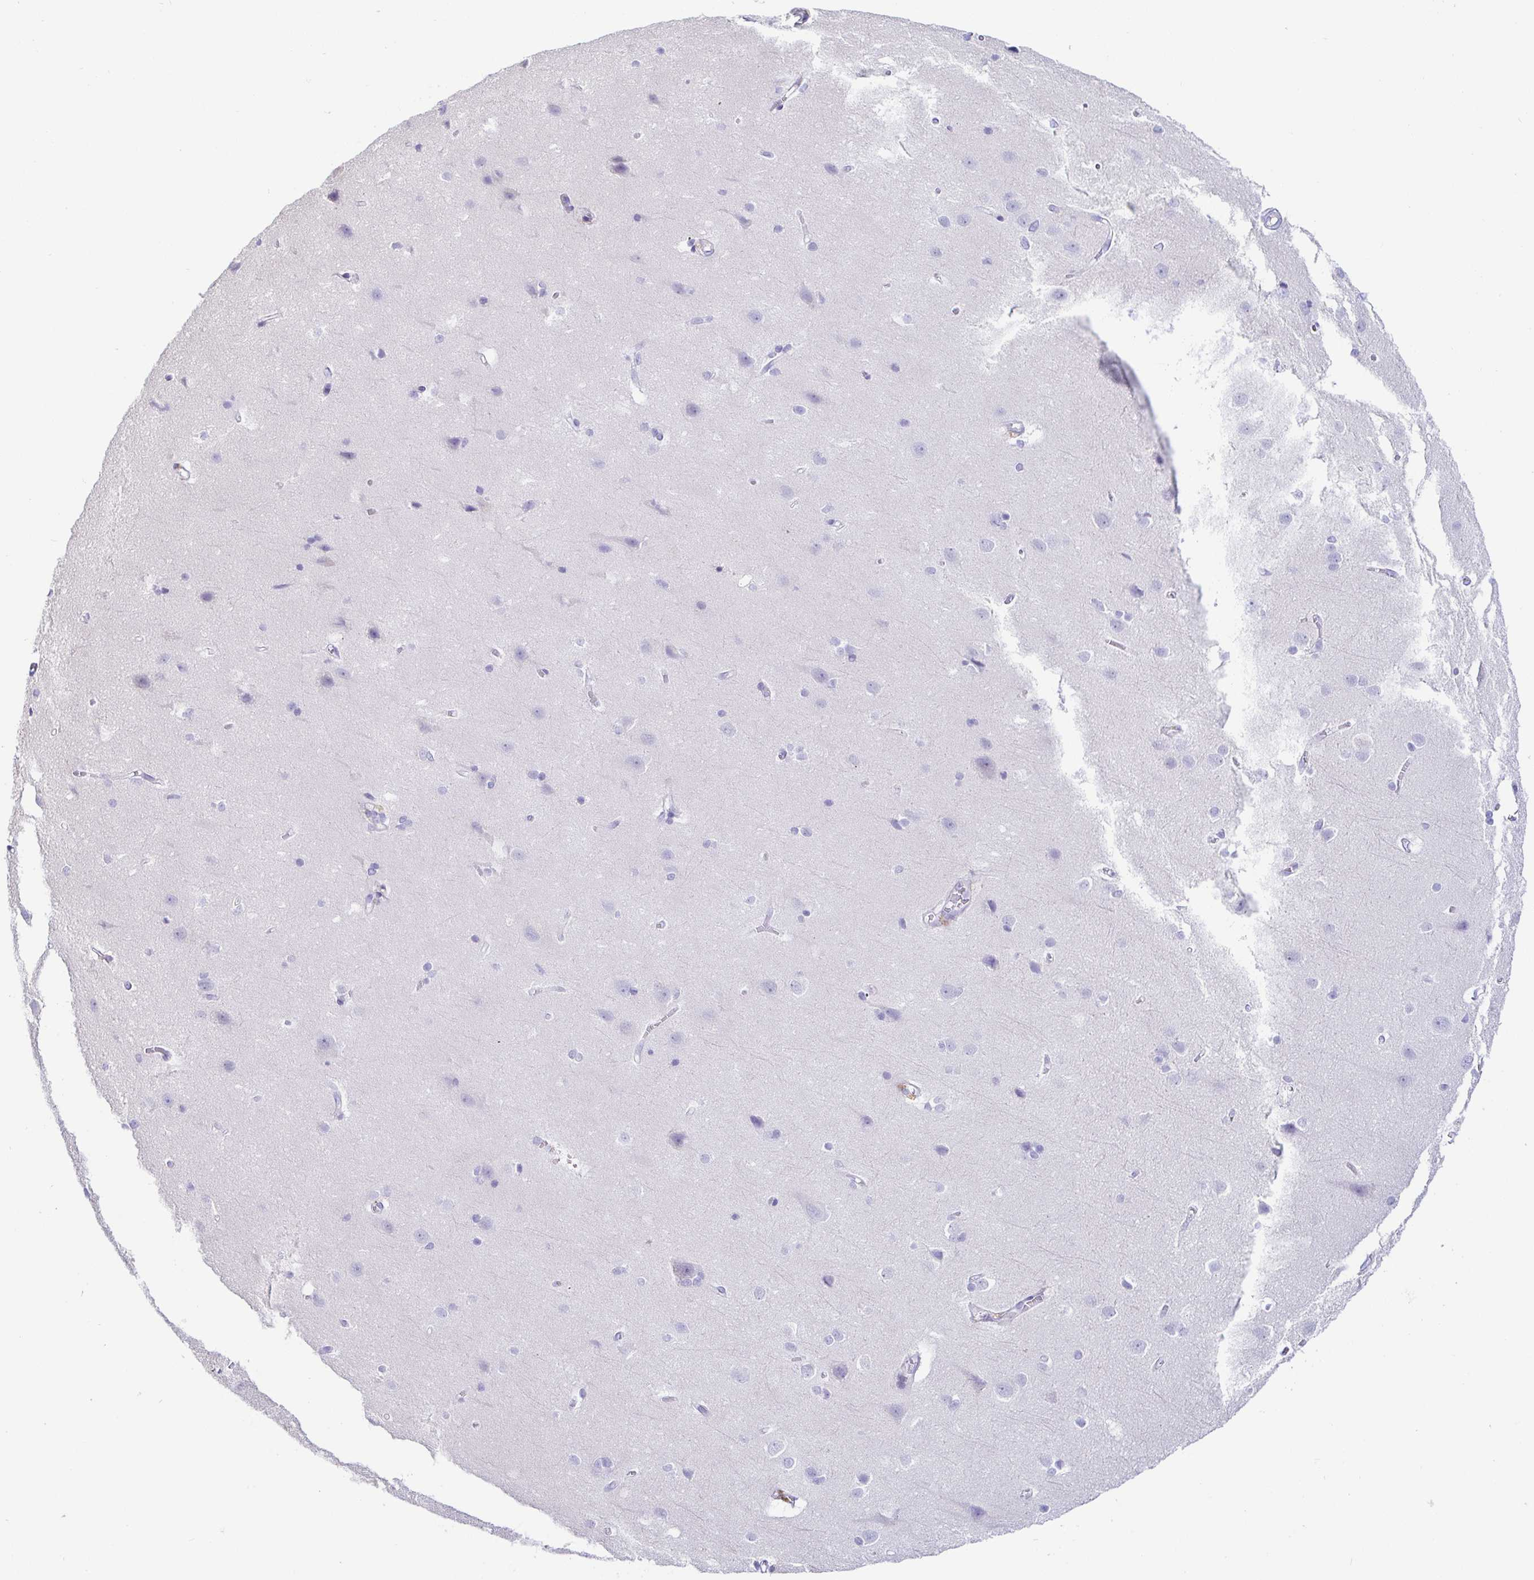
{"staining": {"intensity": "negative", "quantity": "none", "location": "none"}, "tissue": "cerebral cortex", "cell_type": "Endothelial cells", "image_type": "normal", "snomed": [{"axis": "morphology", "description": "Normal tissue, NOS"}, {"axis": "topography", "description": "Cerebral cortex"}], "caption": "Immunohistochemical staining of normal cerebral cortex demonstrates no significant expression in endothelial cells.", "gene": "PINLYP", "patient": {"sex": "male", "age": 37}}